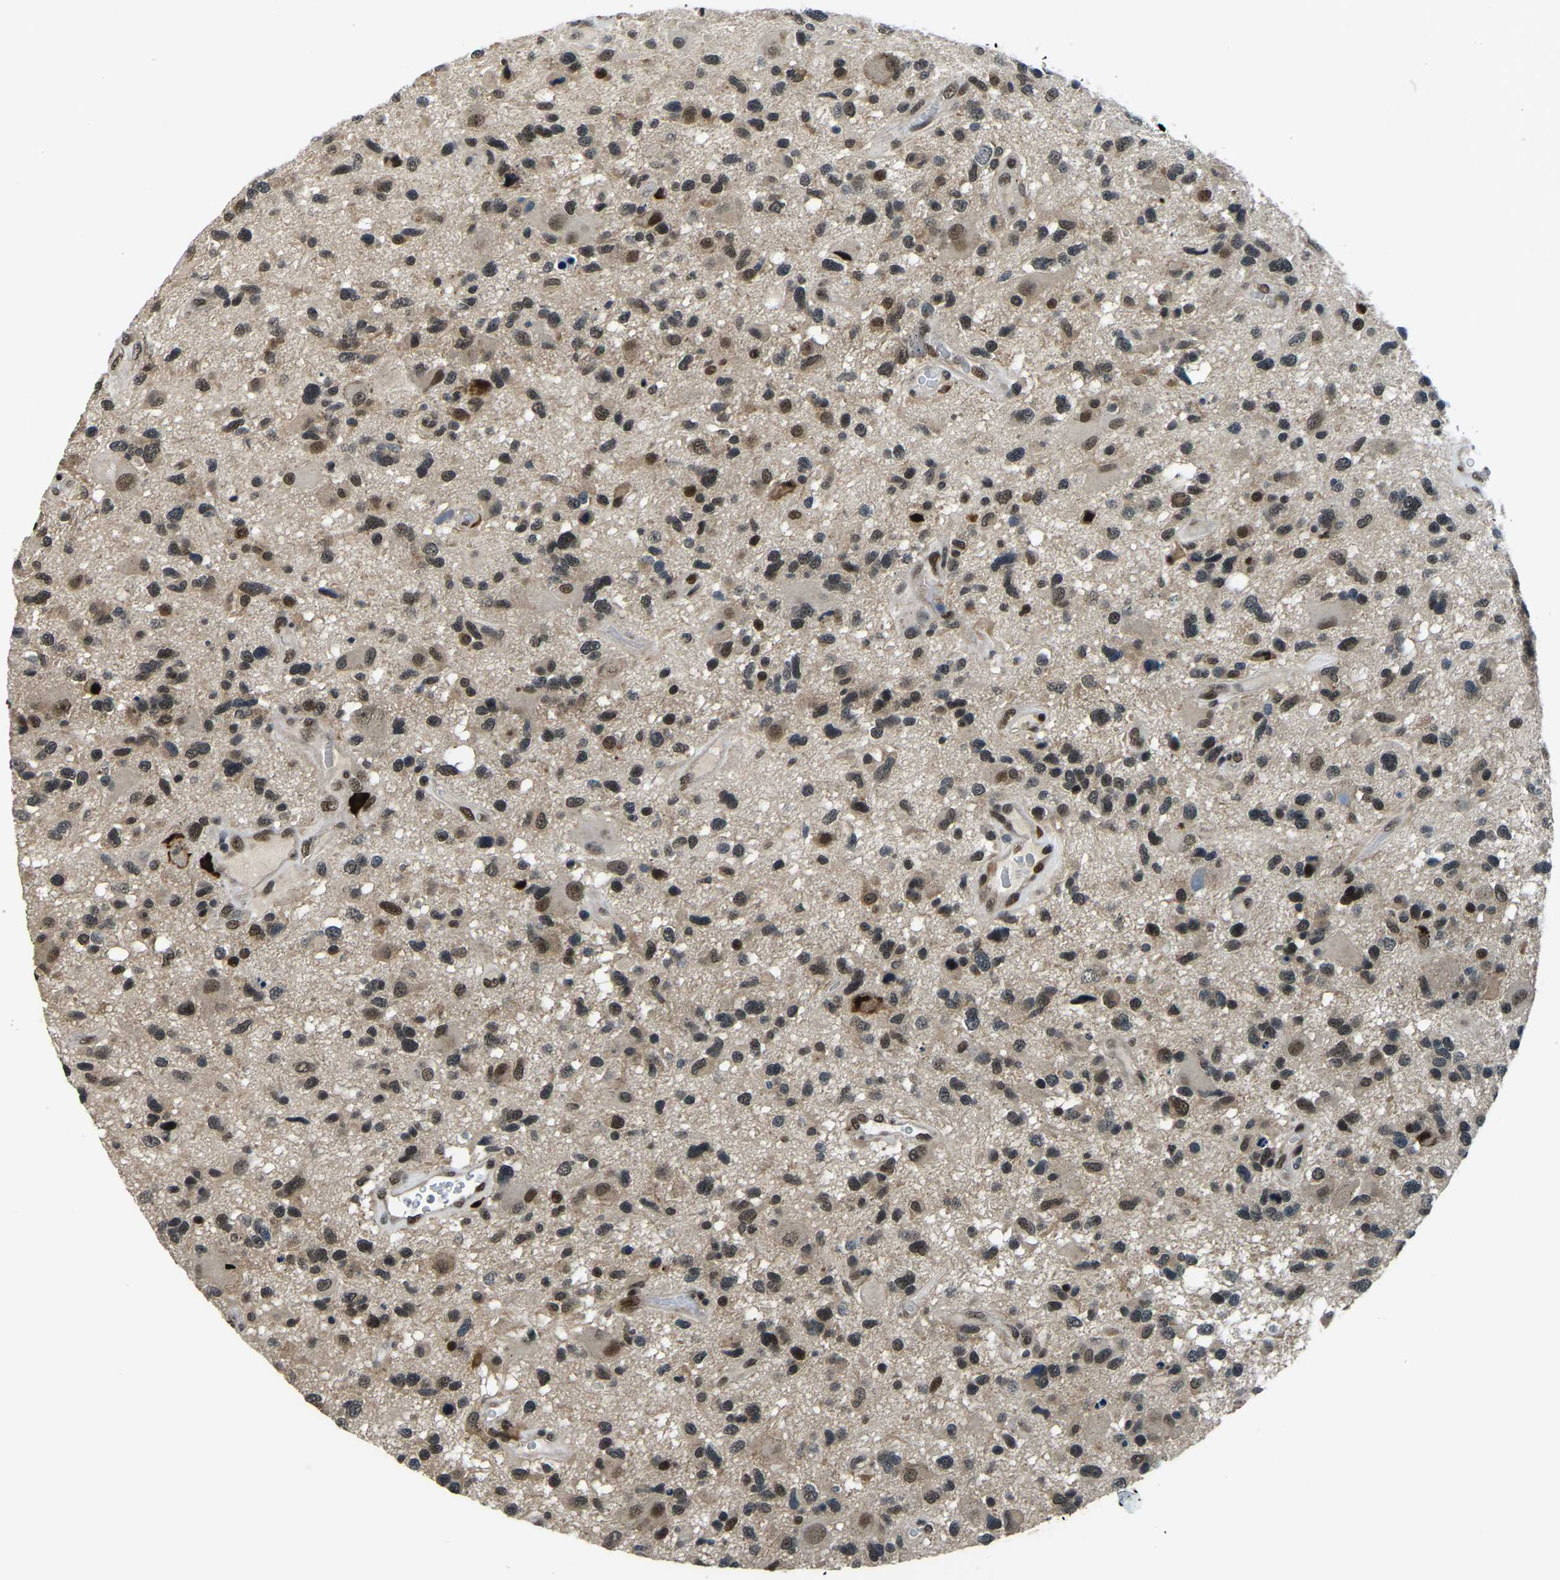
{"staining": {"intensity": "moderate", "quantity": ">75%", "location": "cytoplasmic/membranous,nuclear"}, "tissue": "glioma", "cell_type": "Tumor cells", "image_type": "cancer", "snomed": [{"axis": "morphology", "description": "Glioma, malignant, High grade"}, {"axis": "topography", "description": "Brain"}], "caption": "Protein analysis of glioma tissue exhibits moderate cytoplasmic/membranous and nuclear positivity in about >75% of tumor cells.", "gene": "ING2", "patient": {"sex": "male", "age": 33}}